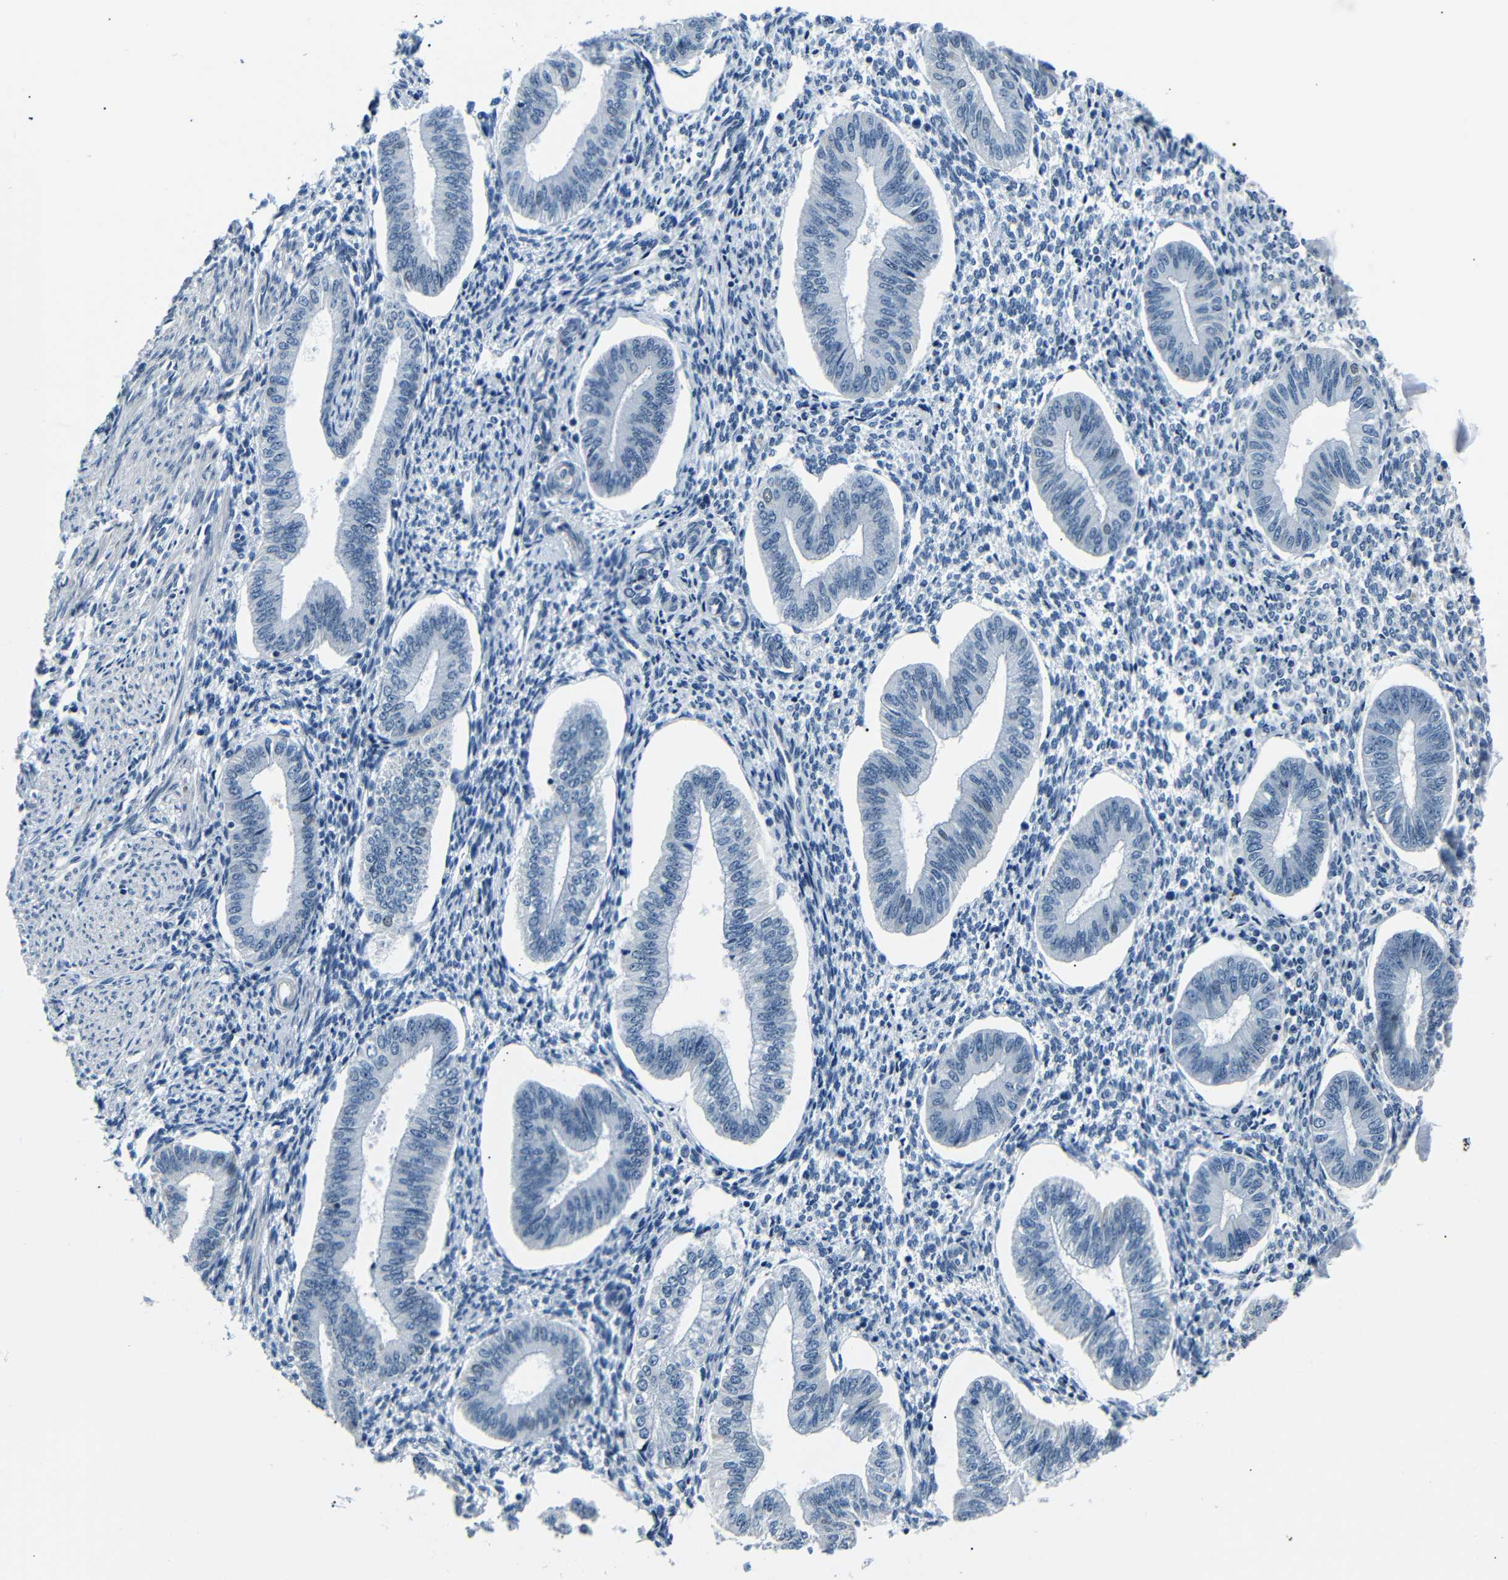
{"staining": {"intensity": "negative", "quantity": "none", "location": "none"}, "tissue": "endometrium", "cell_type": "Cells in endometrial stroma", "image_type": "normal", "snomed": [{"axis": "morphology", "description": "Normal tissue, NOS"}, {"axis": "topography", "description": "Endometrium"}], "caption": "There is no significant expression in cells in endometrial stroma of endometrium. (DAB immunohistochemistry with hematoxylin counter stain).", "gene": "TAFA1", "patient": {"sex": "female", "age": 50}}